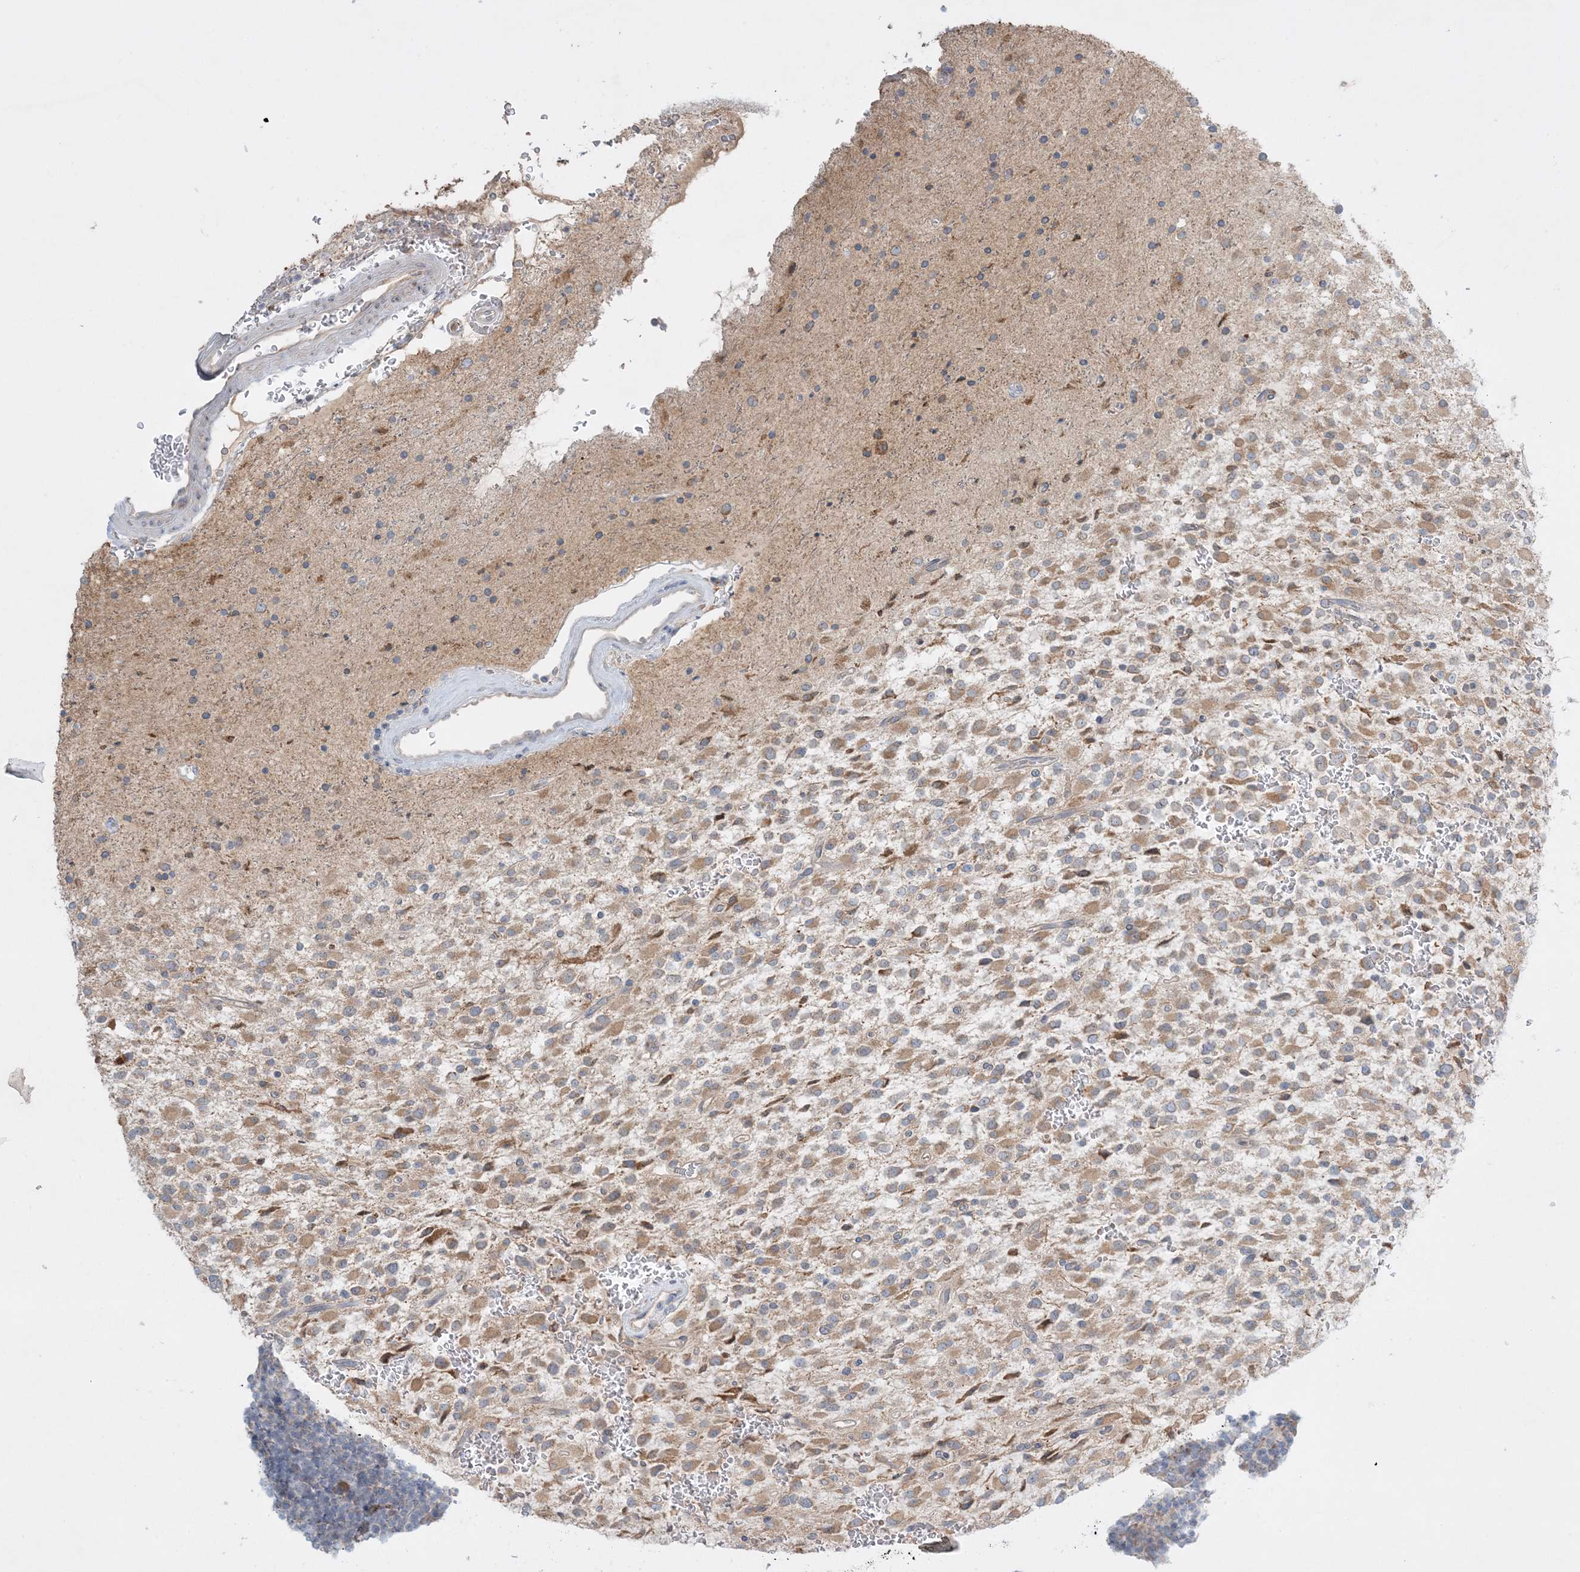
{"staining": {"intensity": "weak", "quantity": ">75%", "location": "cytoplasmic/membranous"}, "tissue": "glioma", "cell_type": "Tumor cells", "image_type": "cancer", "snomed": [{"axis": "morphology", "description": "Glioma, malignant, High grade"}, {"axis": "topography", "description": "Brain"}], "caption": "Protein staining by immunohistochemistry (IHC) exhibits weak cytoplasmic/membranous expression in approximately >75% of tumor cells in glioma.", "gene": "MMGT1", "patient": {"sex": "male", "age": 34}}